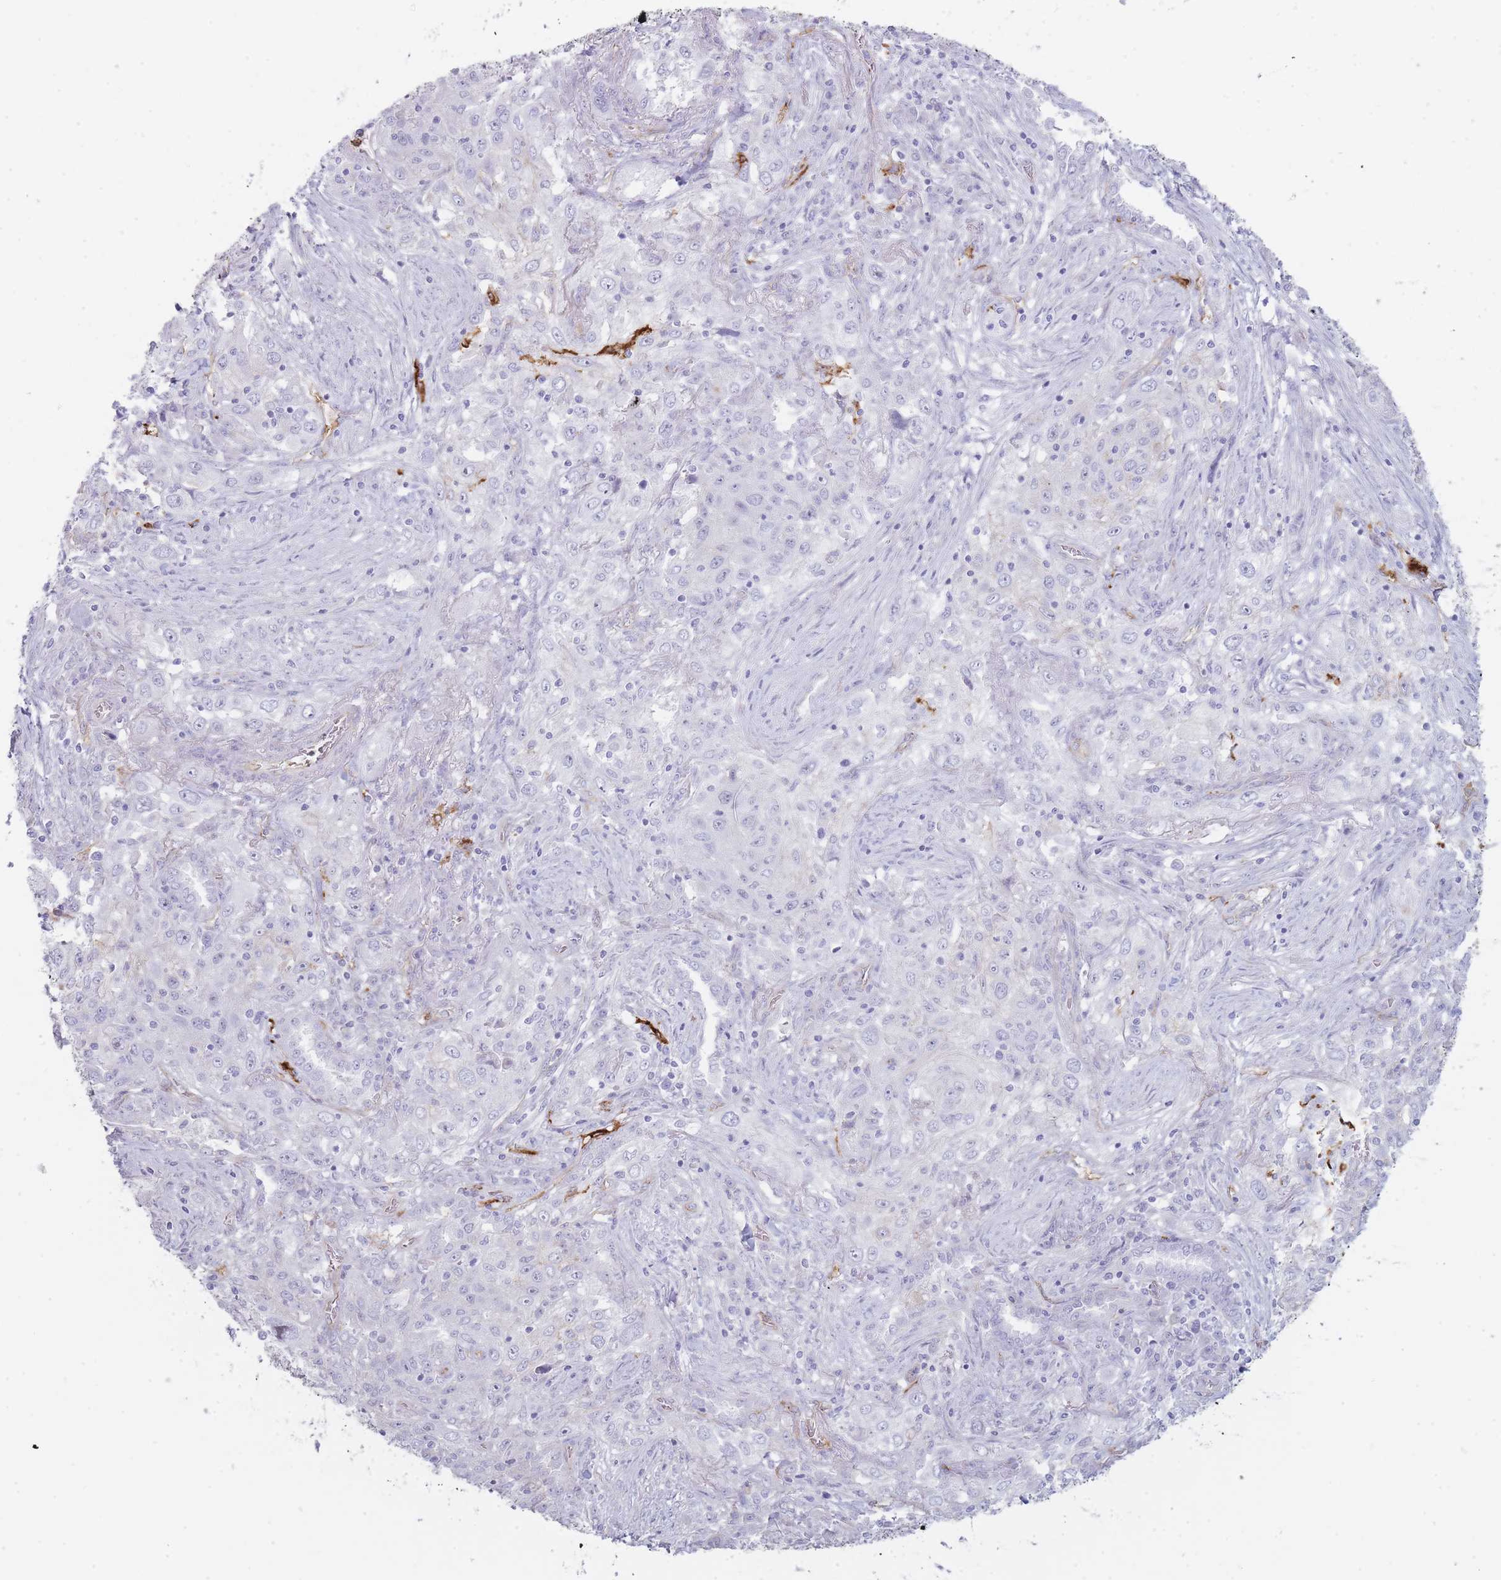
{"staining": {"intensity": "negative", "quantity": "none", "location": "none"}, "tissue": "lung cancer", "cell_type": "Tumor cells", "image_type": "cancer", "snomed": [{"axis": "morphology", "description": "Squamous cell carcinoma, NOS"}, {"axis": "topography", "description": "Lung"}], "caption": "A micrograph of human lung cancer is negative for staining in tumor cells.", "gene": "UTP14A", "patient": {"sex": "female", "age": 69}}